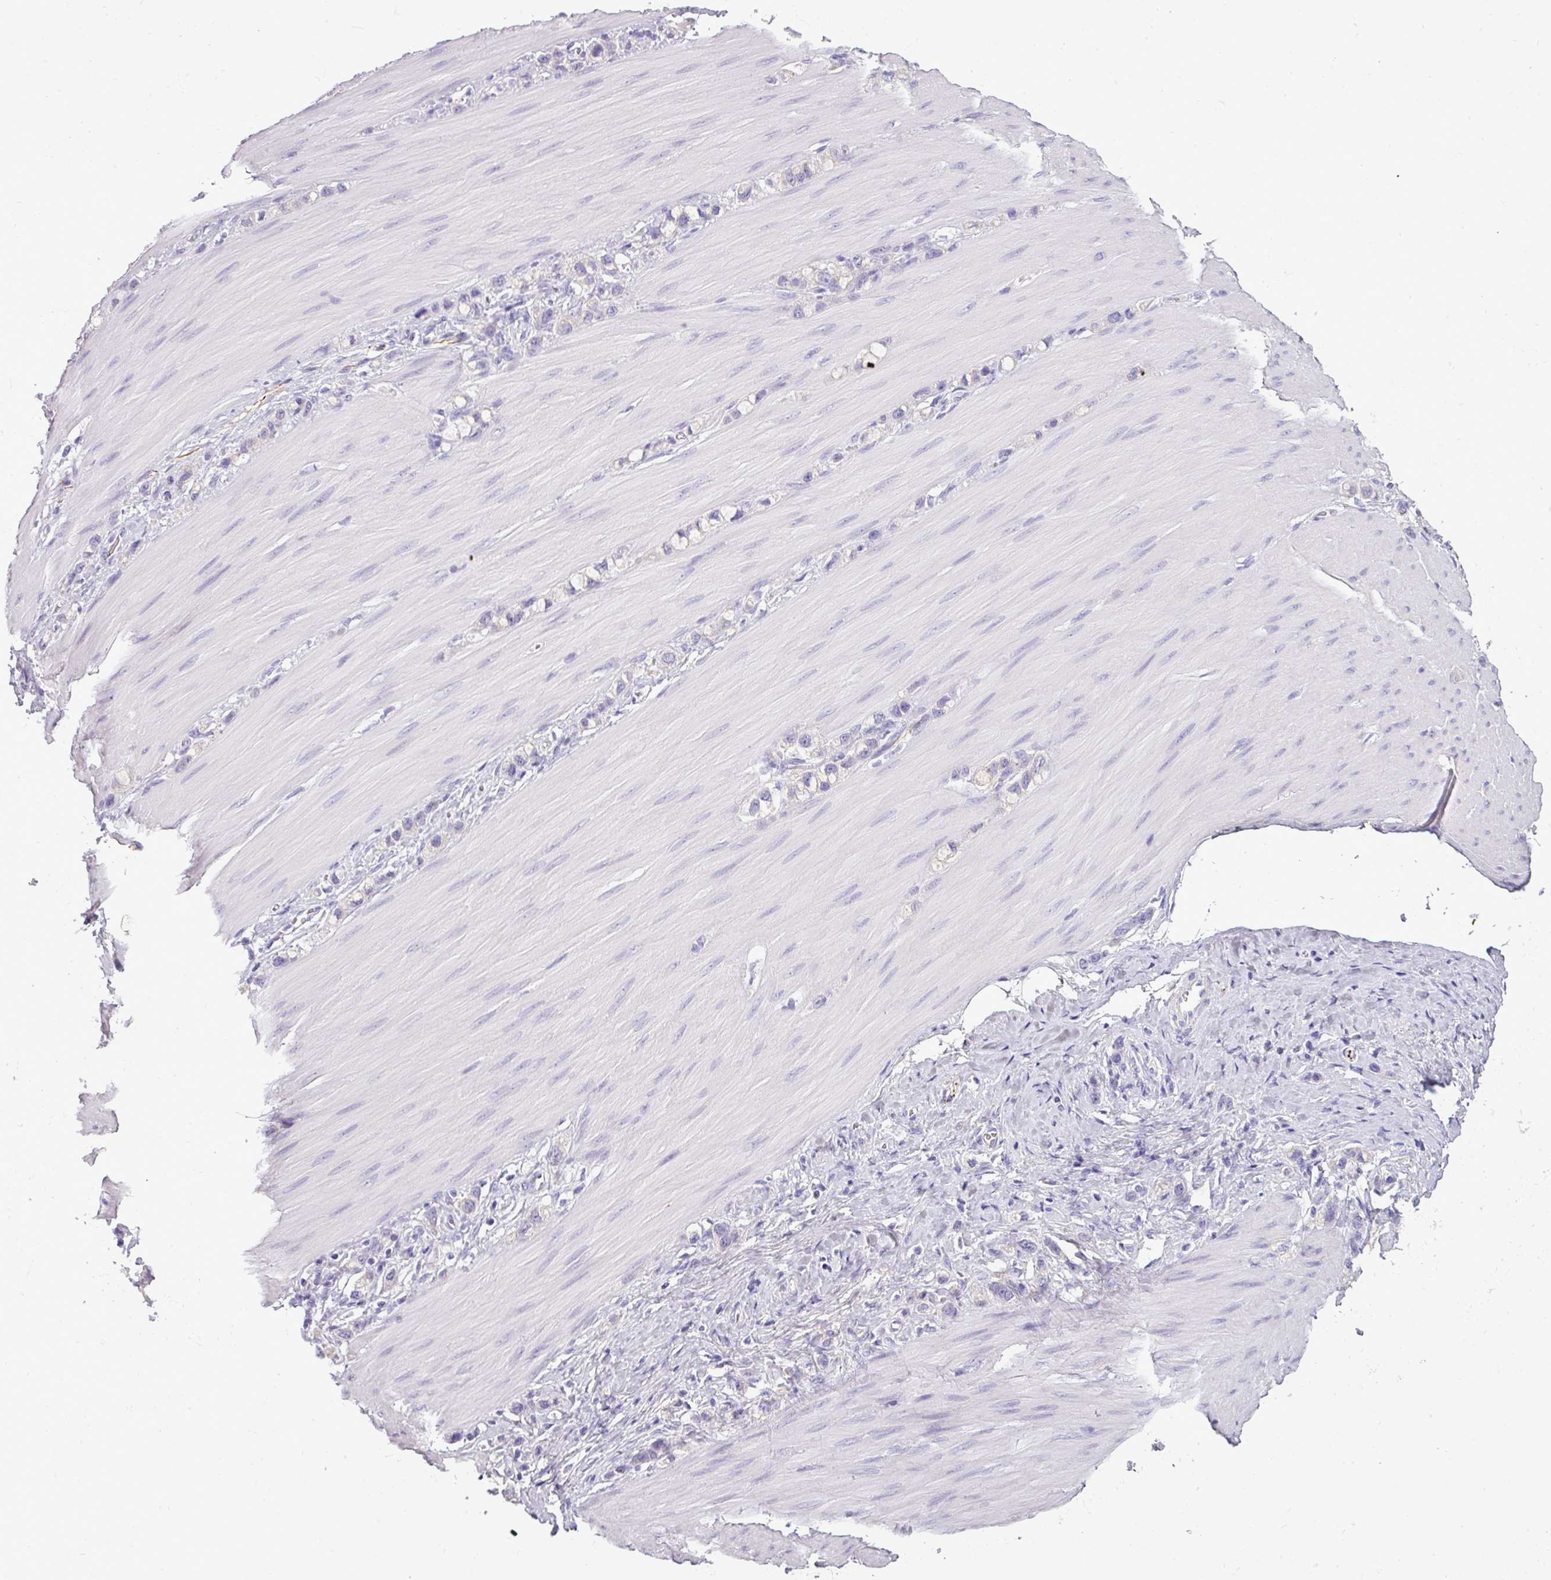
{"staining": {"intensity": "negative", "quantity": "none", "location": "none"}, "tissue": "stomach cancer", "cell_type": "Tumor cells", "image_type": "cancer", "snomed": [{"axis": "morphology", "description": "Adenocarcinoma, NOS"}, {"axis": "topography", "description": "Stomach"}], "caption": "A photomicrograph of human stomach cancer is negative for staining in tumor cells. (DAB immunohistochemistry (IHC), high magnification).", "gene": "DNAAF9", "patient": {"sex": "female", "age": 65}}